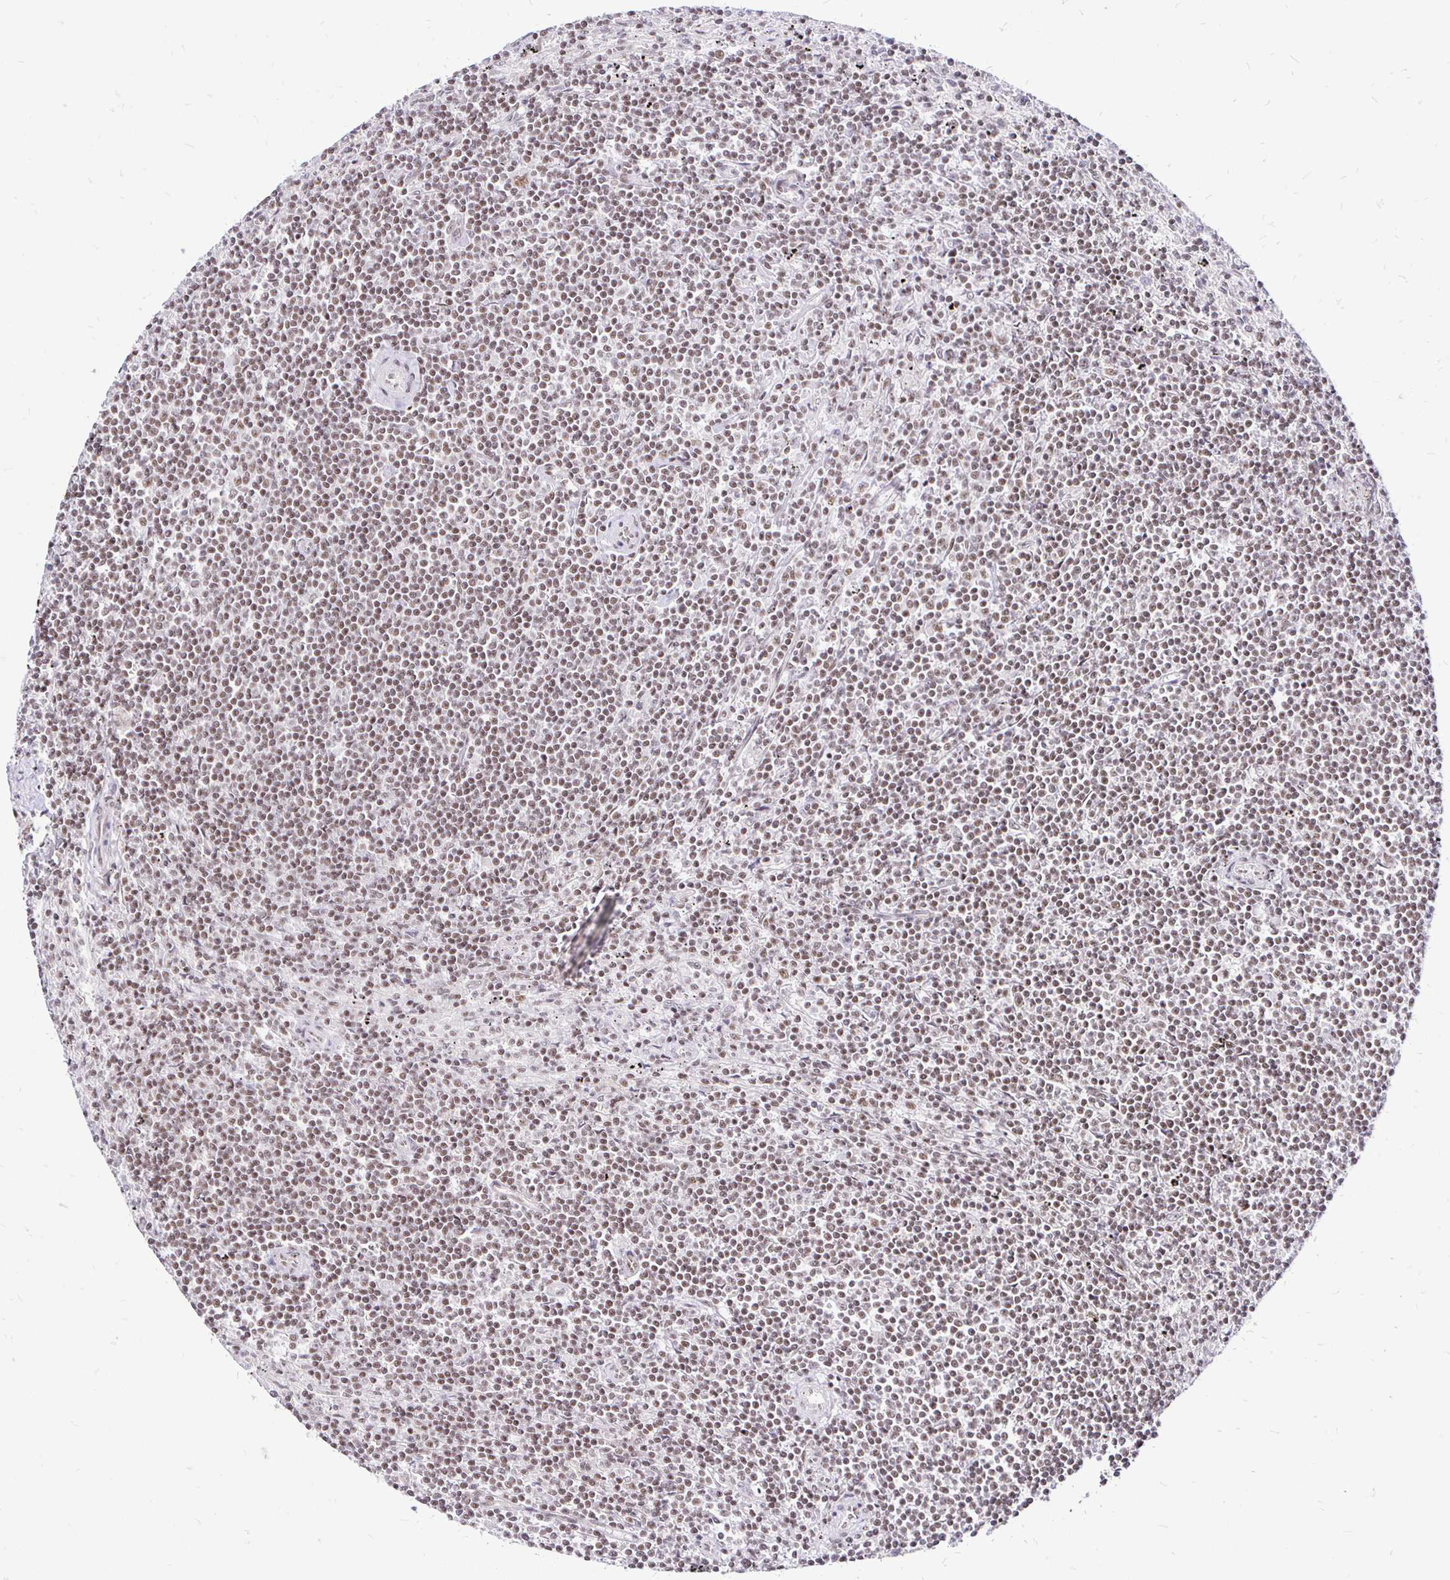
{"staining": {"intensity": "weak", "quantity": ">75%", "location": "nuclear"}, "tissue": "lymphoma", "cell_type": "Tumor cells", "image_type": "cancer", "snomed": [{"axis": "morphology", "description": "Malignant lymphoma, non-Hodgkin's type, Low grade"}, {"axis": "topography", "description": "Spleen"}], "caption": "Approximately >75% of tumor cells in malignant lymphoma, non-Hodgkin's type (low-grade) exhibit weak nuclear protein positivity as visualized by brown immunohistochemical staining.", "gene": "SIN3A", "patient": {"sex": "male", "age": 76}}